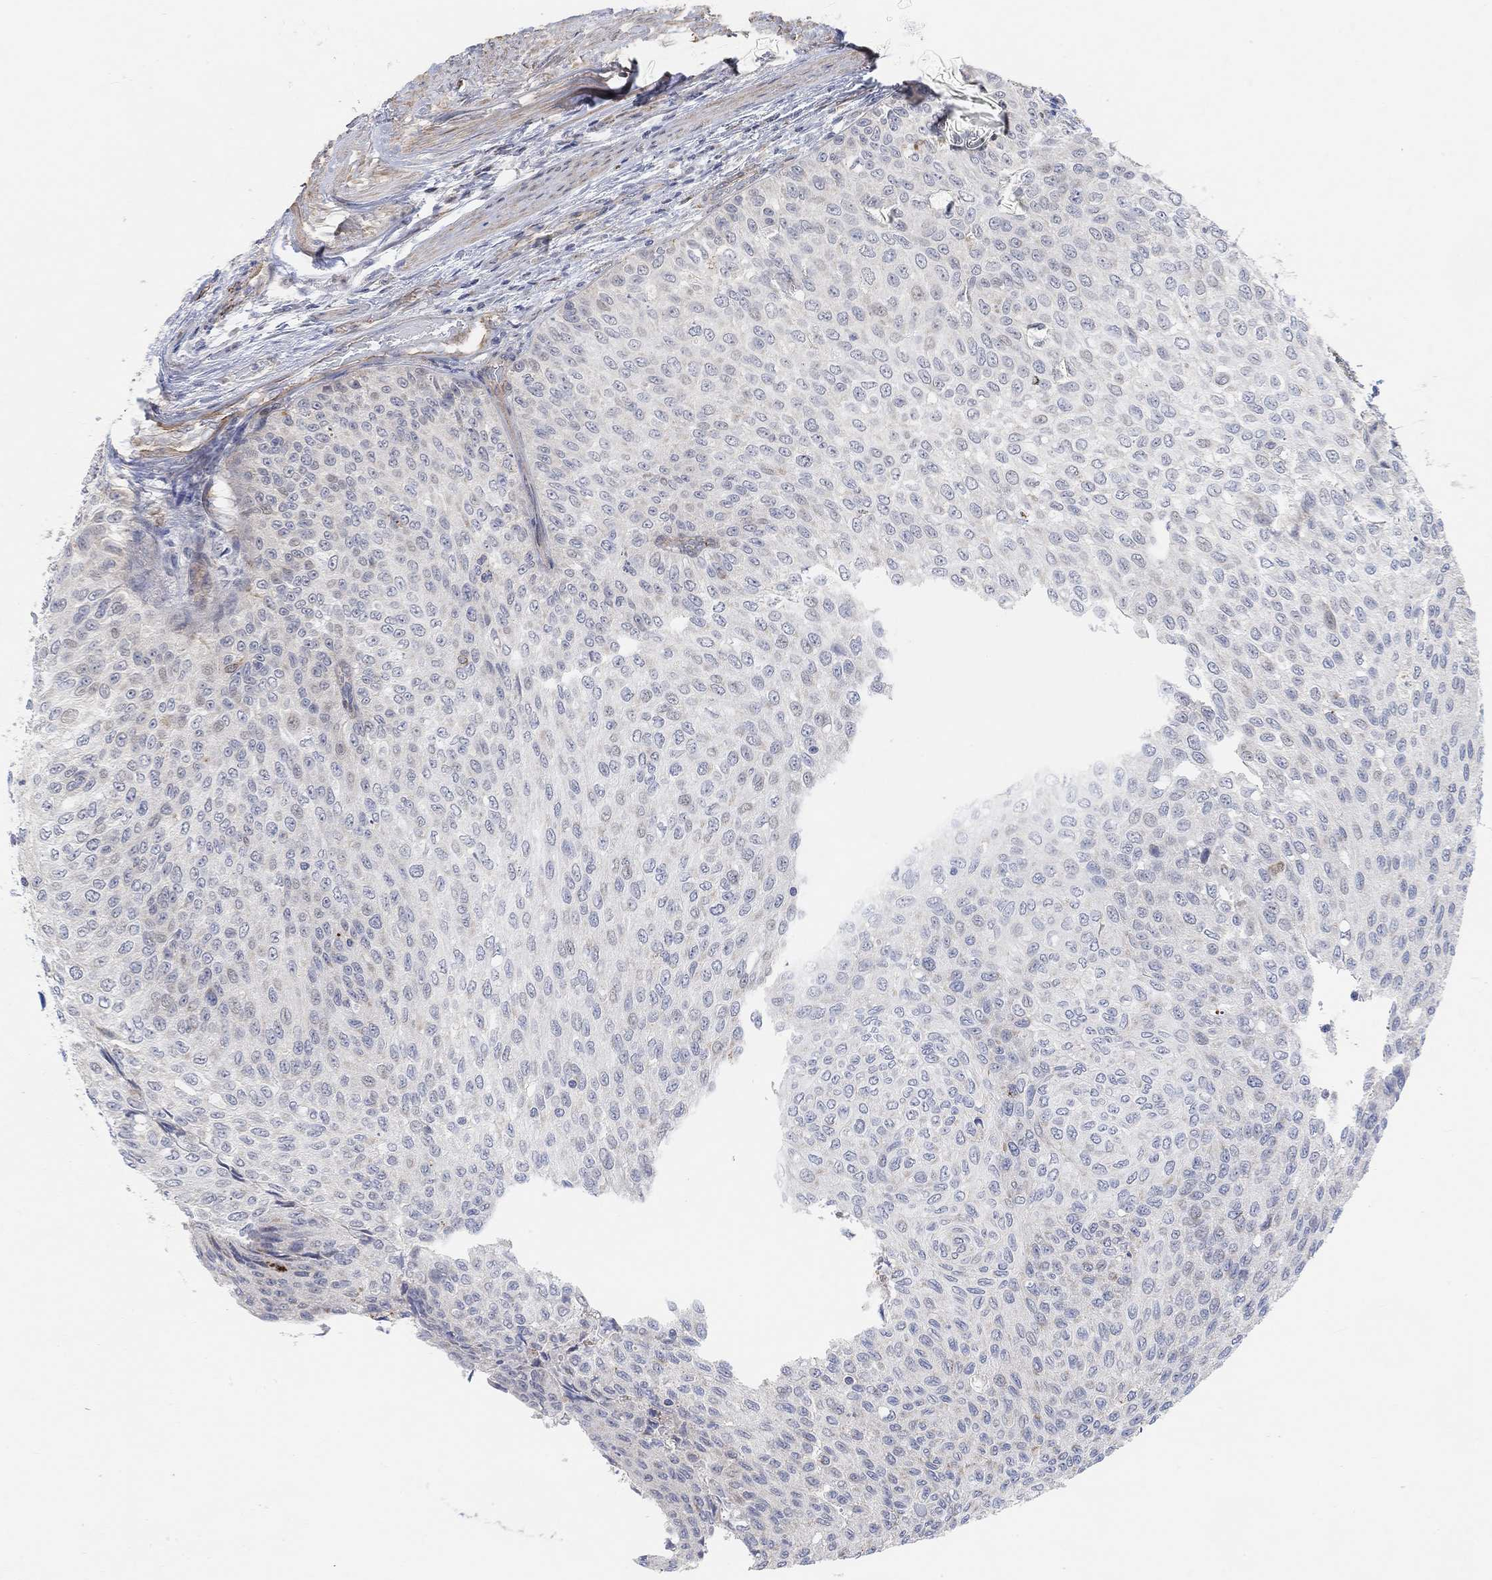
{"staining": {"intensity": "negative", "quantity": "none", "location": "none"}, "tissue": "urothelial cancer", "cell_type": "Tumor cells", "image_type": "cancer", "snomed": [{"axis": "morphology", "description": "Urothelial carcinoma, Low grade"}, {"axis": "topography", "description": "Ureter, NOS"}, {"axis": "topography", "description": "Urinary bladder"}], "caption": "IHC histopathology image of neoplastic tissue: low-grade urothelial carcinoma stained with DAB (3,3'-diaminobenzidine) displays no significant protein positivity in tumor cells. (DAB IHC visualized using brightfield microscopy, high magnification).", "gene": "HCRTR1", "patient": {"sex": "male", "age": 78}}